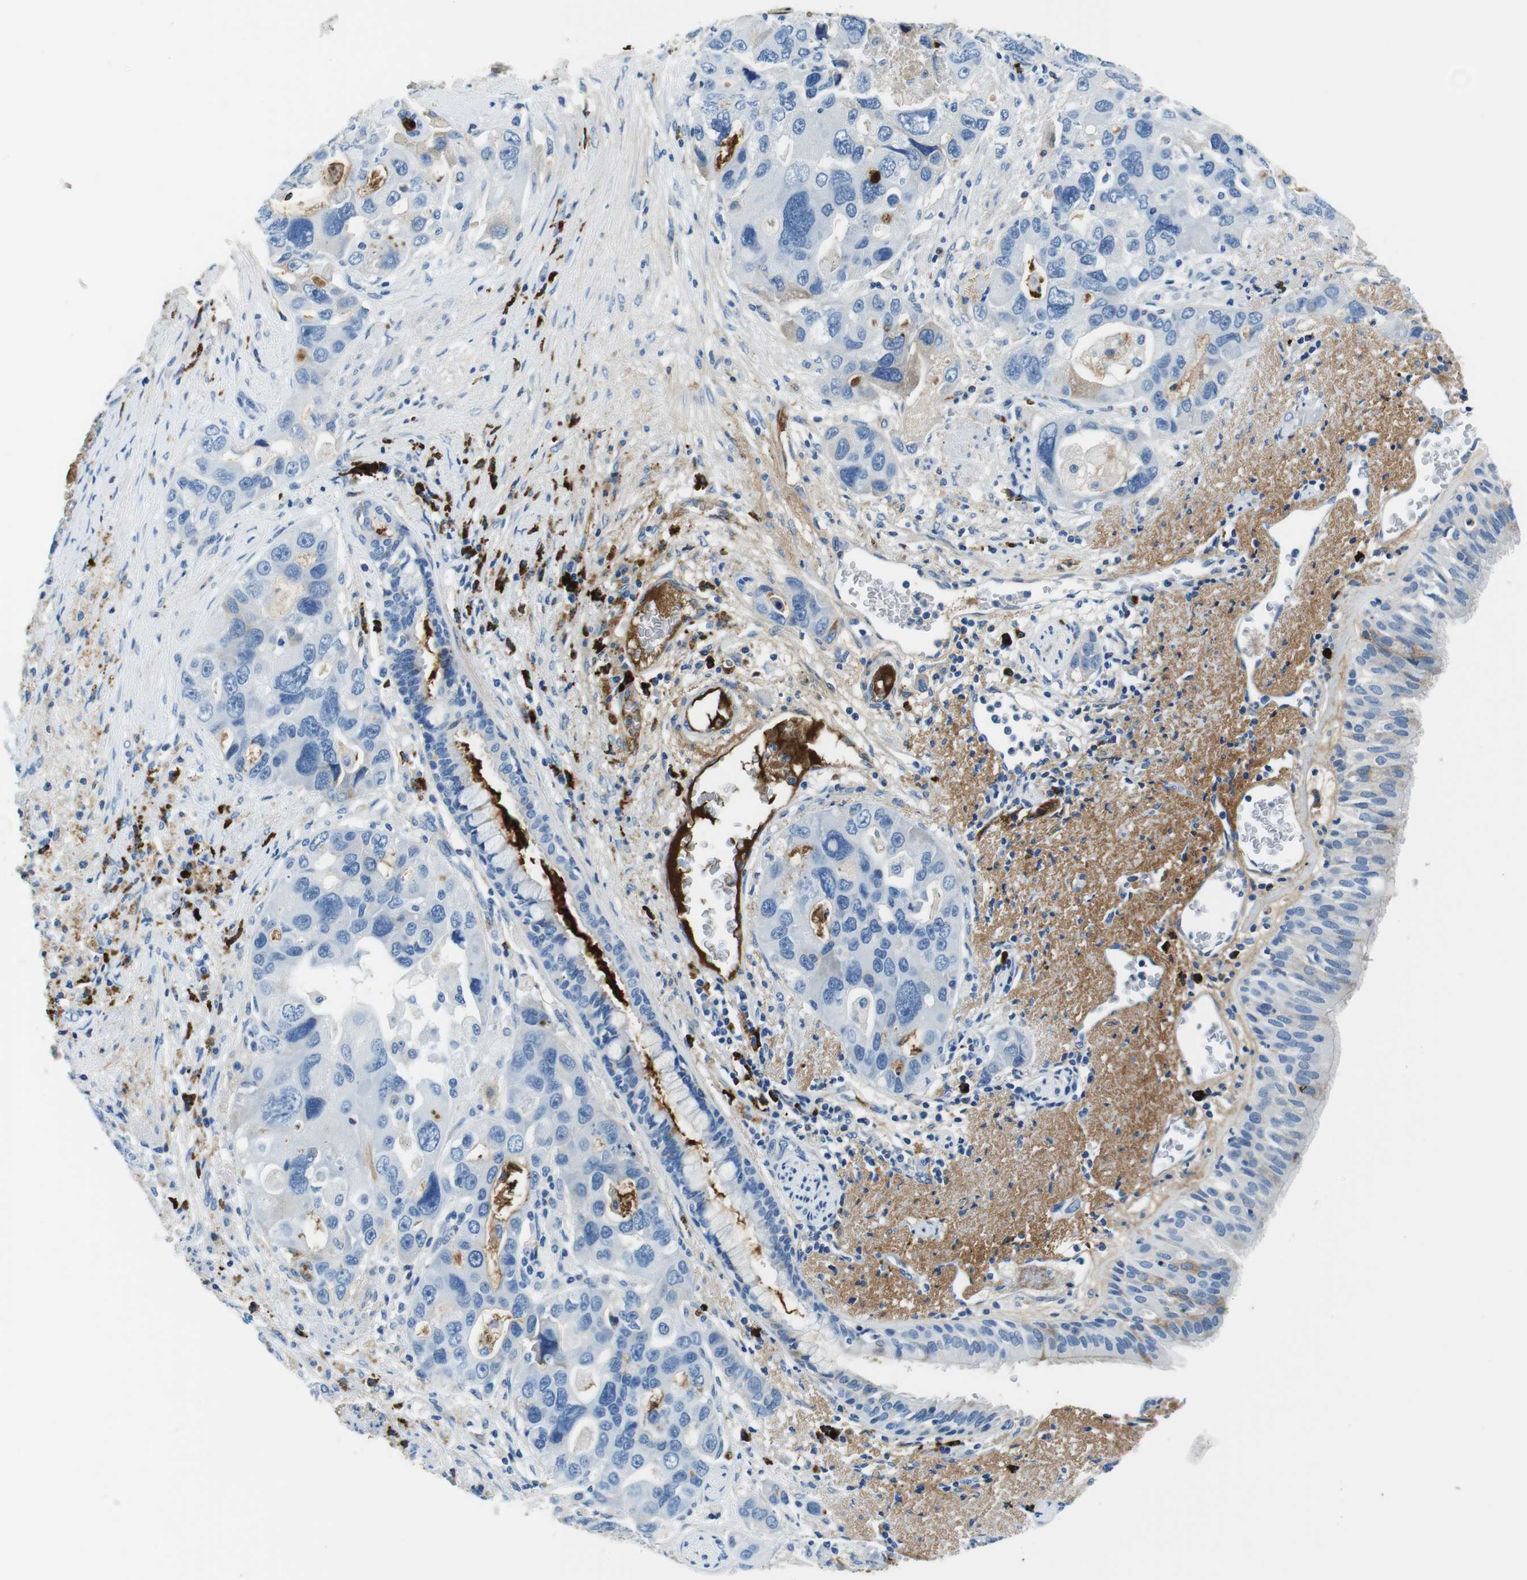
{"staining": {"intensity": "negative", "quantity": "none", "location": "none"}, "tissue": "bronchus", "cell_type": "Respiratory epithelial cells", "image_type": "normal", "snomed": [{"axis": "morphology", "description": "Normal tissue, NOS"}, {"axis": "morphology", "description": "Adenocarcinoma, NOS"}, {"axis": "morphology", "description": "Adenocarcinoma, metastatic, NOS"}, {"axis": "topography", "description": "Lymph node"}, {"axis": "topography", "description": "Bronchus"}, {"axis": "topography", "description": "Lung"}], "caption": "A histopathology image of human bronchus is negative for staining in respiratory epithelial cells. (Immunohistochemistry (ihc), brightfield microscopy, high magnification).", "gene": "IGKC", "patient": {"sex": "female", "age": 54}}